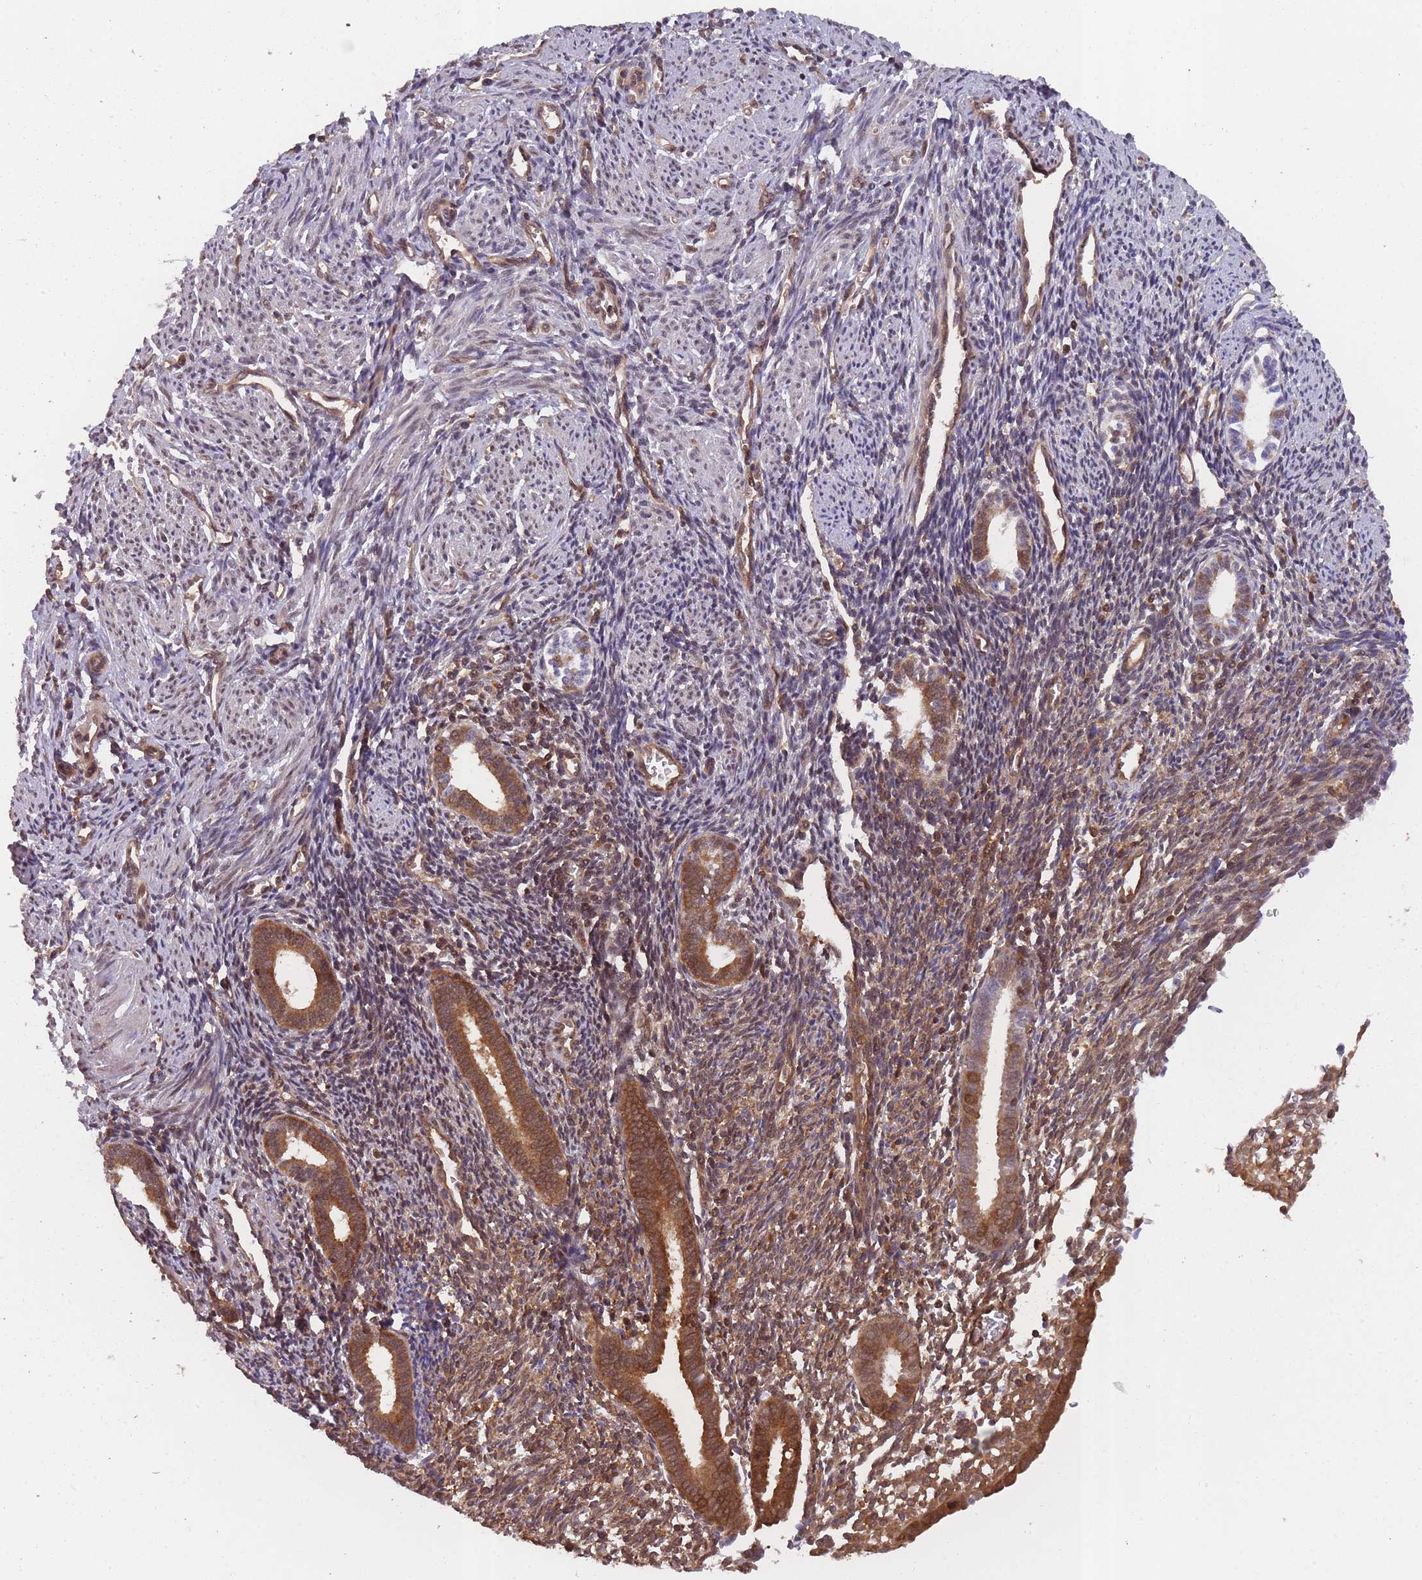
{"staining": {"intensity": "moderate", "quantity": "<25%", "location": "cytoplasmic/membranous,nuclear"}, "tissue": "endometrium", "cell_type": "Cells in endometrial stroma", "image_type": "normal", "snomed": [{"axis": "morphology", "description": "Normal tissue, NOS"}, {"axis": "topography", "description": "Endometrium"}], "caption": "Endometrium stained with immunohistochemistry demonstrates moderate cytoplasmic/membranous,nuclear staining in about <25% of cells in endometrial stroma. The staining was performed using DAB, with brown indicating positive protein expression. Nuclei are stained blue with hematoxylin.", "gene": "PPP6R3", "patient": {"sex": "female", "age": 32}}